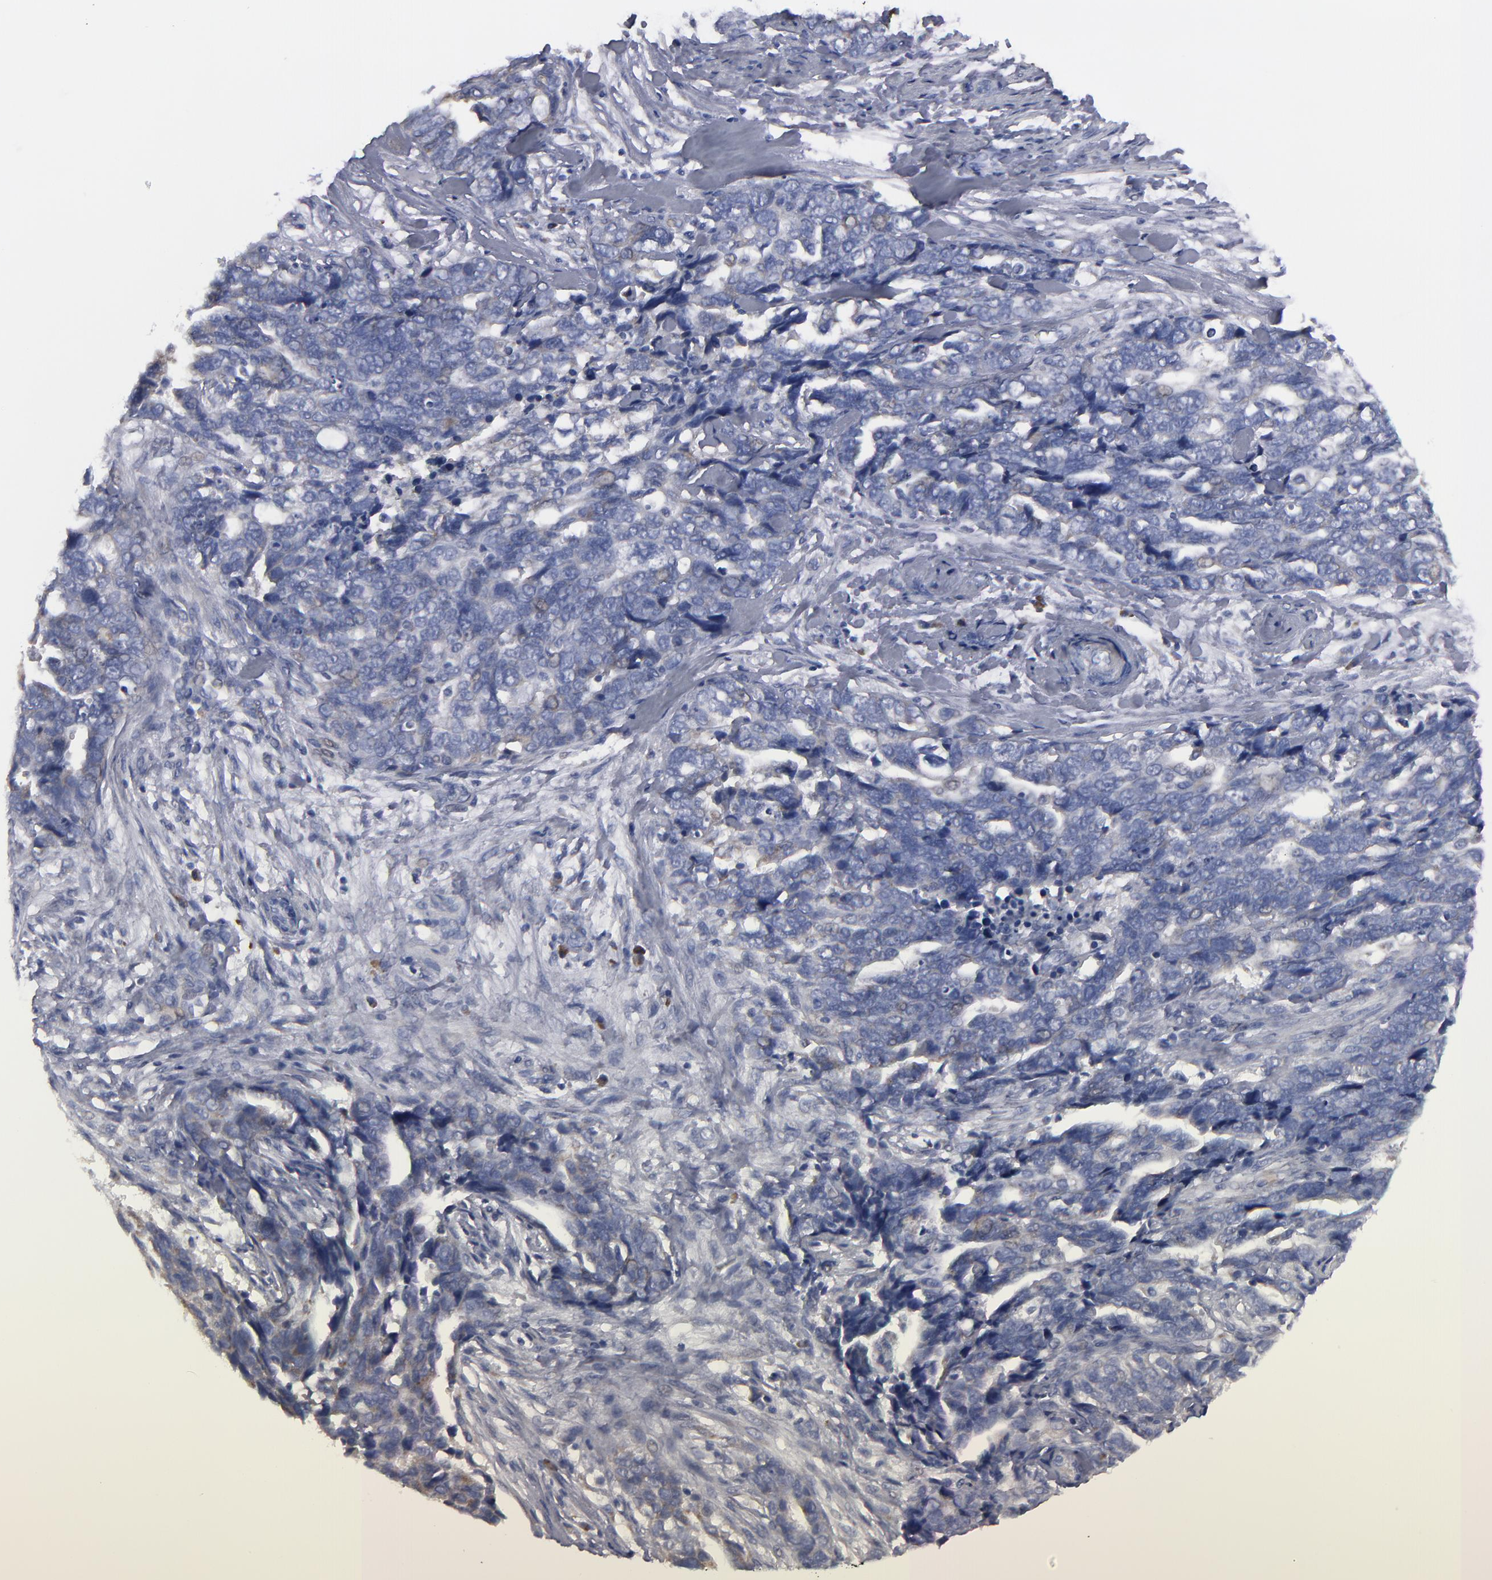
{"staining": {"intensity": "moderate", "quantity": "<25%", "location": "cytoplasmic/membranous"}, "tissue": "ovarian cancer", "cell_type": "Tumor cells", "image_type": "cancer", "snomed": [{"axis": "morphology", "description": "Normal tissue, NOS"}, {"axis": "morphology", "description": "Cystadenocarcinoma, serous, NOS"}, {"axis": "topography", "description": "Fallopian tube"}, {"axis": "topography", "description": "Ovary"}], "caption": "Protein expression analysis of serous cystadenocarcinoma (ovarian) demonstrates moderate cytoplasmic/membranous positivity in about <25% of tumor cells.", "gene": "CCDC80", "patient": {"sex": "female", "age": 56}}